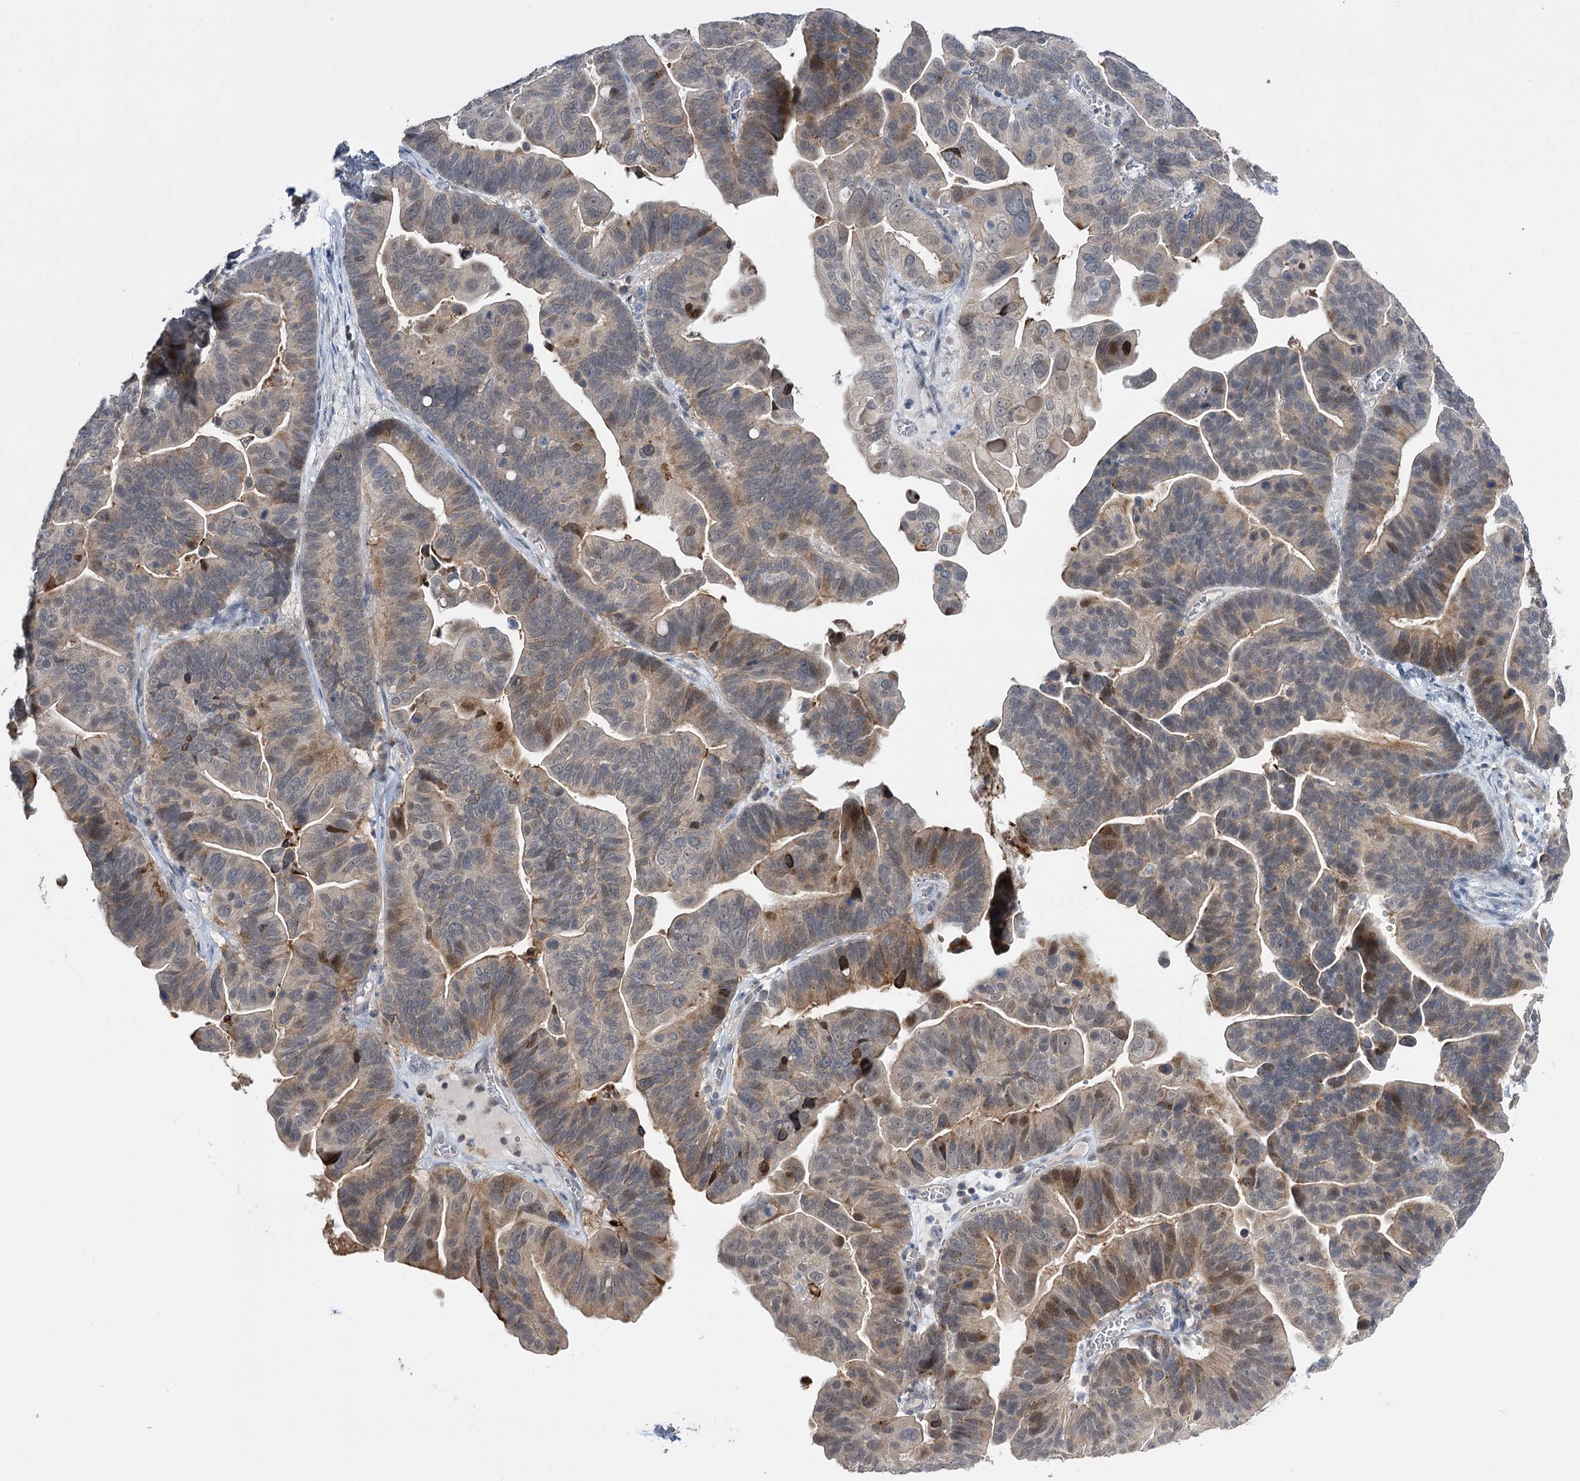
{"staining": {"intensity": "moderate", "quantity": "<25%", "location": "cytoplasmic/membranous,nuclear"}, "tissue": "ovarian cancer", "cell_type": "Tumor cells", "image_type": "cancer", "snomed": [{"axis": "morphology", "description": "Cystadenocarcinoma, serous, NOS"}, {"axis": "topography", "description": "Ovary"}], "caption": "Immunohistochemistry (IHC) of human ovarian serous cystadenocarcinoma demonstrates low levels of moderate cytoplasmic/membranous and nuclear expression in about <25% of tumor cells.", "gene": "PHYHIPL", "patient": {"sex": "female", "age": 56}}